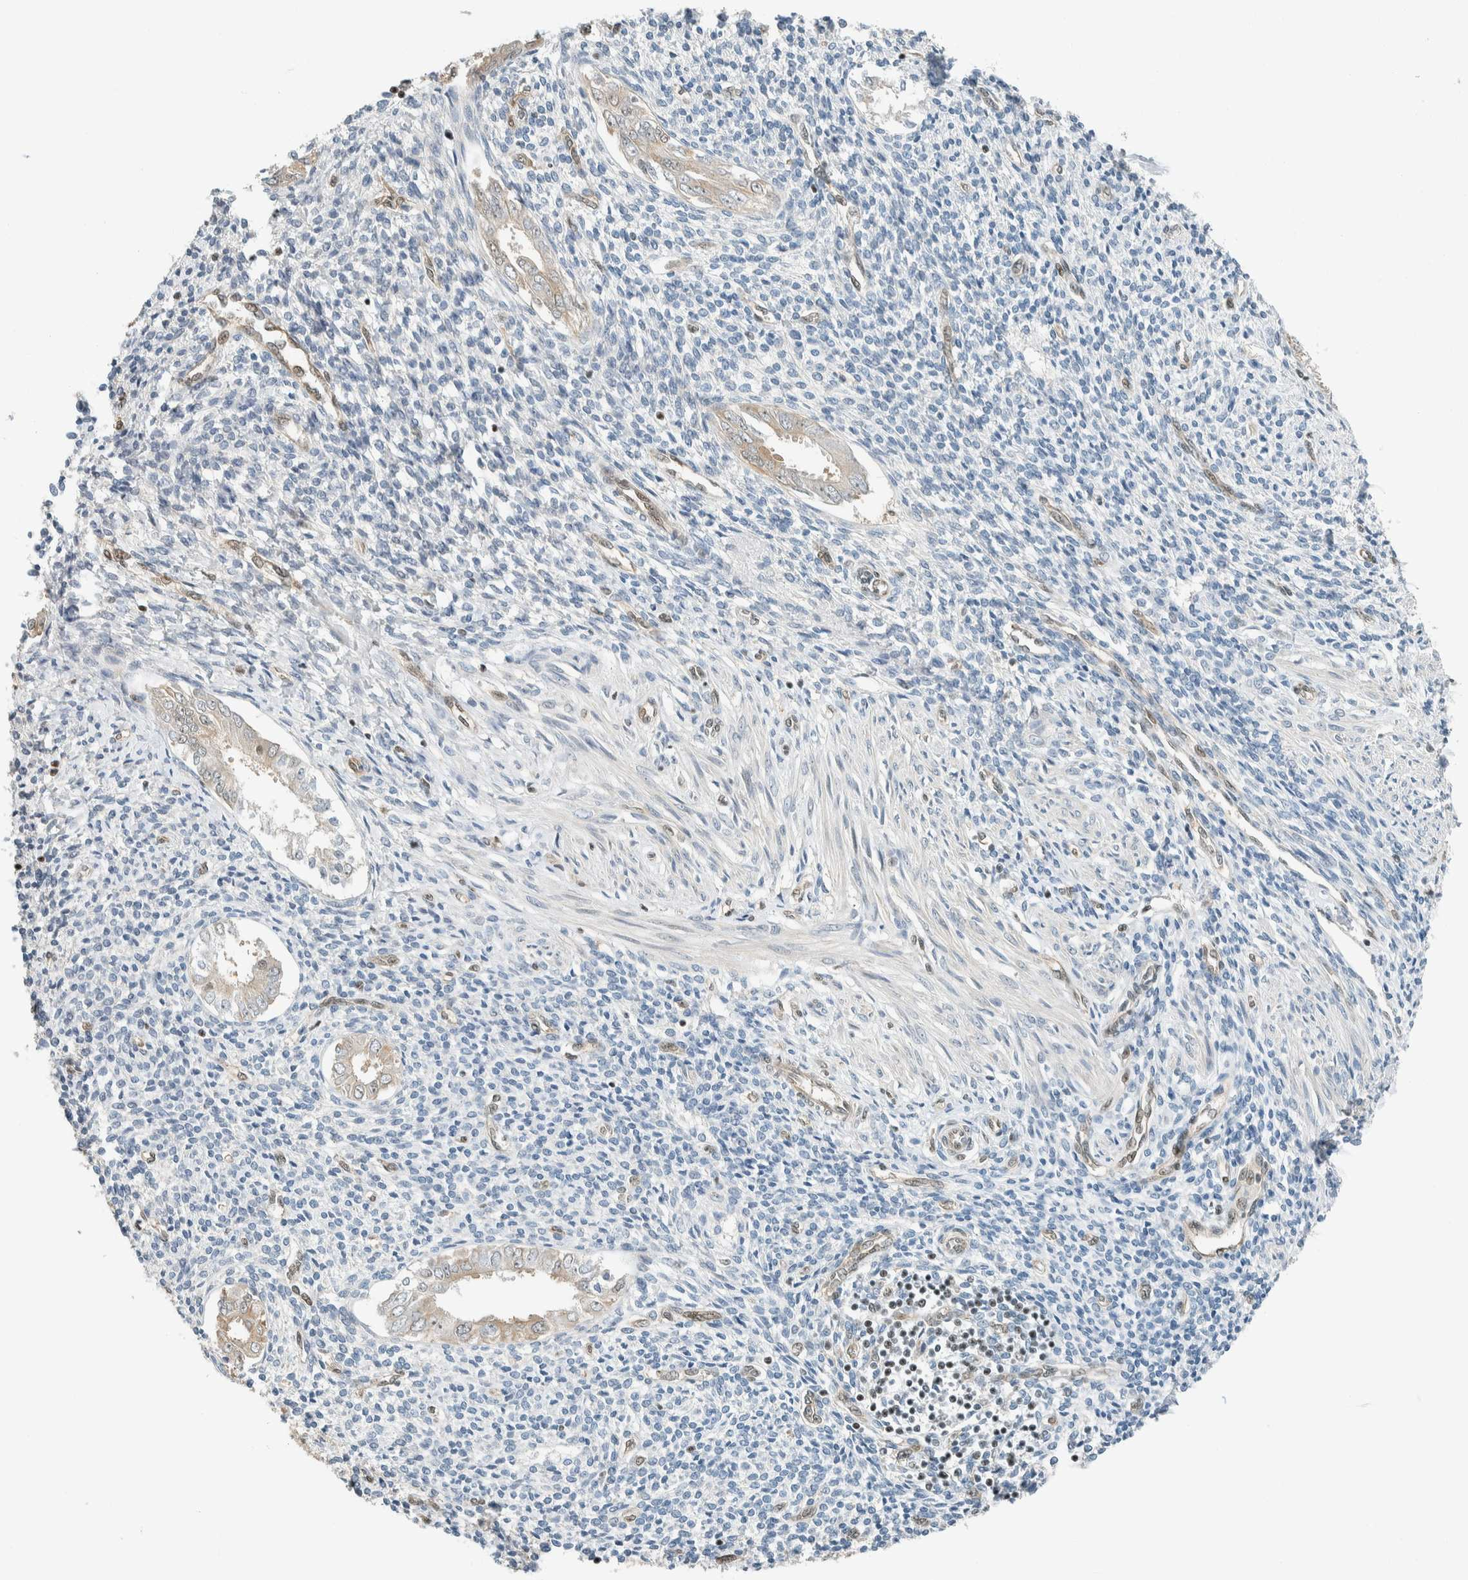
{"staining": {"intensity": "weak", "quantity": "<25%", "location": "cytoplasmic/membranous"}, "tissue": "endometrium", "cell_type": "Cells in endometrial stroma", "image_type": "normal", "snomed": [{"axis": "morphology", "description": "Normal tissue, NOS"}, {"axis": "topography", "description": "Endometrium"}], "caption": "Protein analysis of unremarkable endometrium reveals no significant staining in cells in endometrial stroma.", "gene": "NIBAN2", "patient": {"sex": "female", "age": 66}}